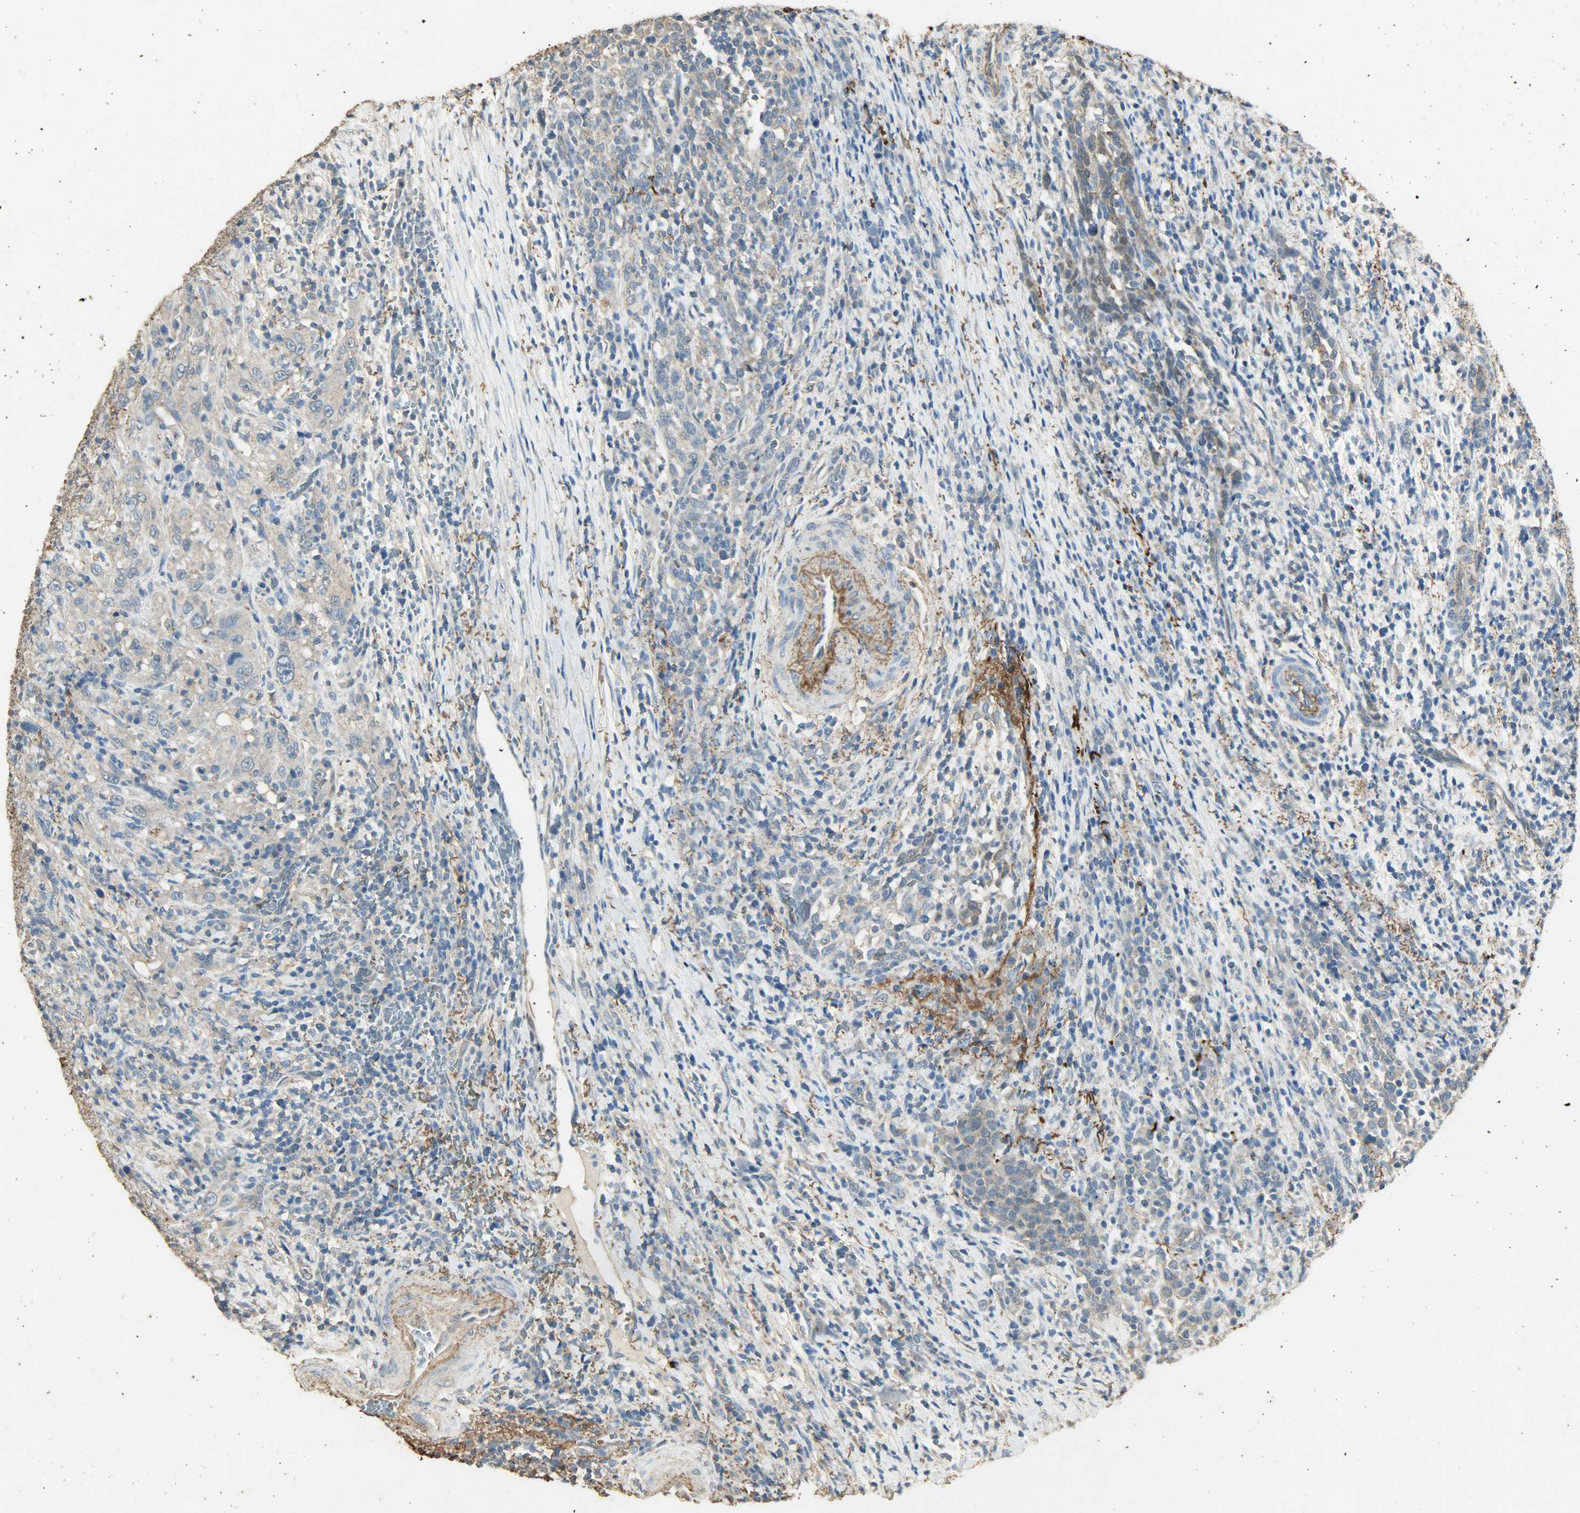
{"staining": {"intensity": "weak", "quantity": "<25%", "location": "cytoplasmic/membranous"}, "tissue": "urothelial cancer", "cell_type": "Tumor cells", "image_type": "cancer", "snomed": [{"axis": "morphology", "description": "Urothelial carcinoma, High grade"}, {"axis": "topography", "description": "Urinary bladder"}], "caption": "A photomicrograph of human urothelial cancer is negative for staining in tumor cells.", "gene": "ASB9", "patient": {"sex": "male", "age": 61}}